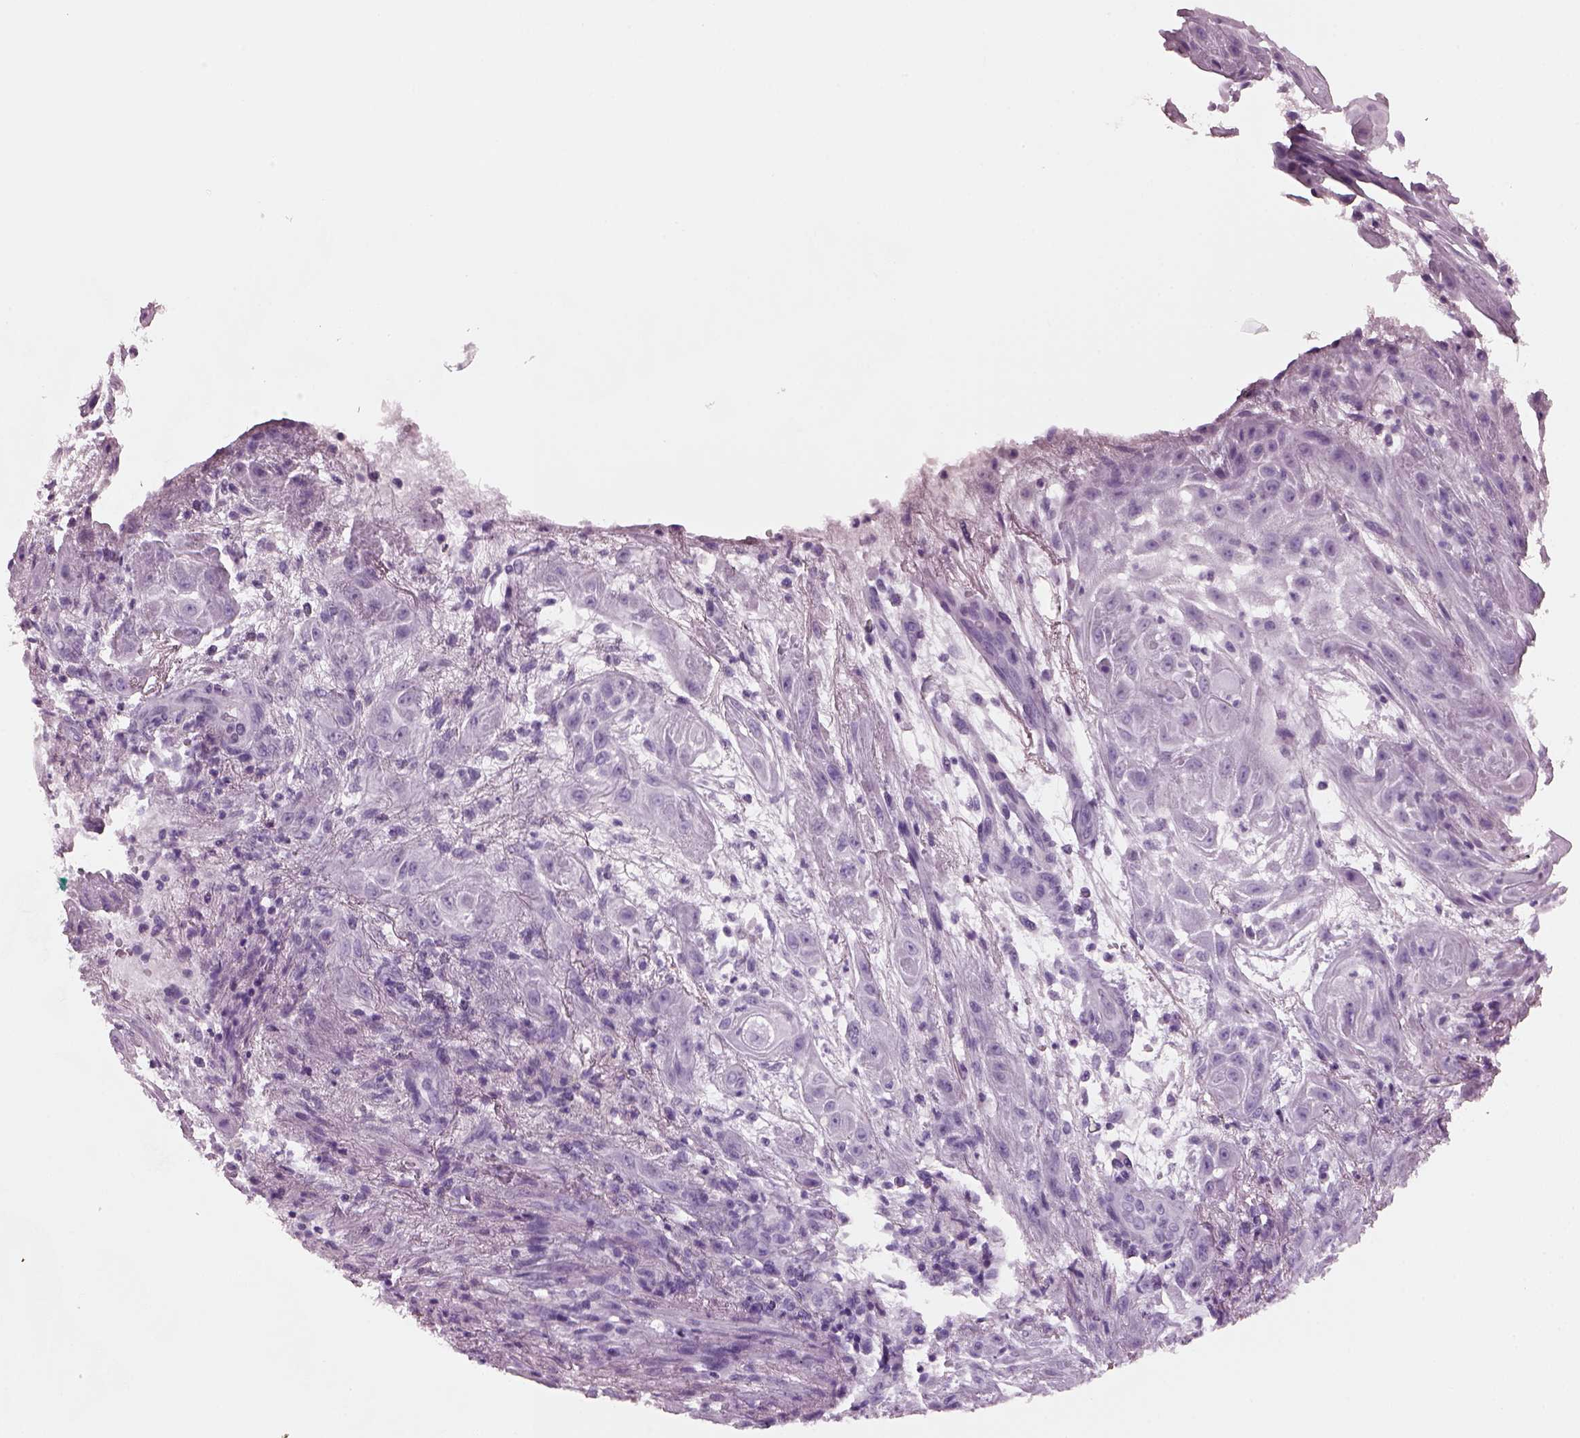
{"staining": {"intensity": "negative", "quantity": "none", "location": "none"}, "tissue": "skin cancer", "cell_type": "Tumor cells", "image_type": "cancer", "snomed": [{"axis": "morphology", "description": "Squamous cell carcinoma, NOS"}, {"axis": "topography", "description": "Skin"}], "caption": "Immunohistochemical staining of skin cancer (squamous cell carcinoma) shows no significant staining in tumor cells.", "gene": "KRTAP3-2", "patient": {"sex": "male", "age": 62}}